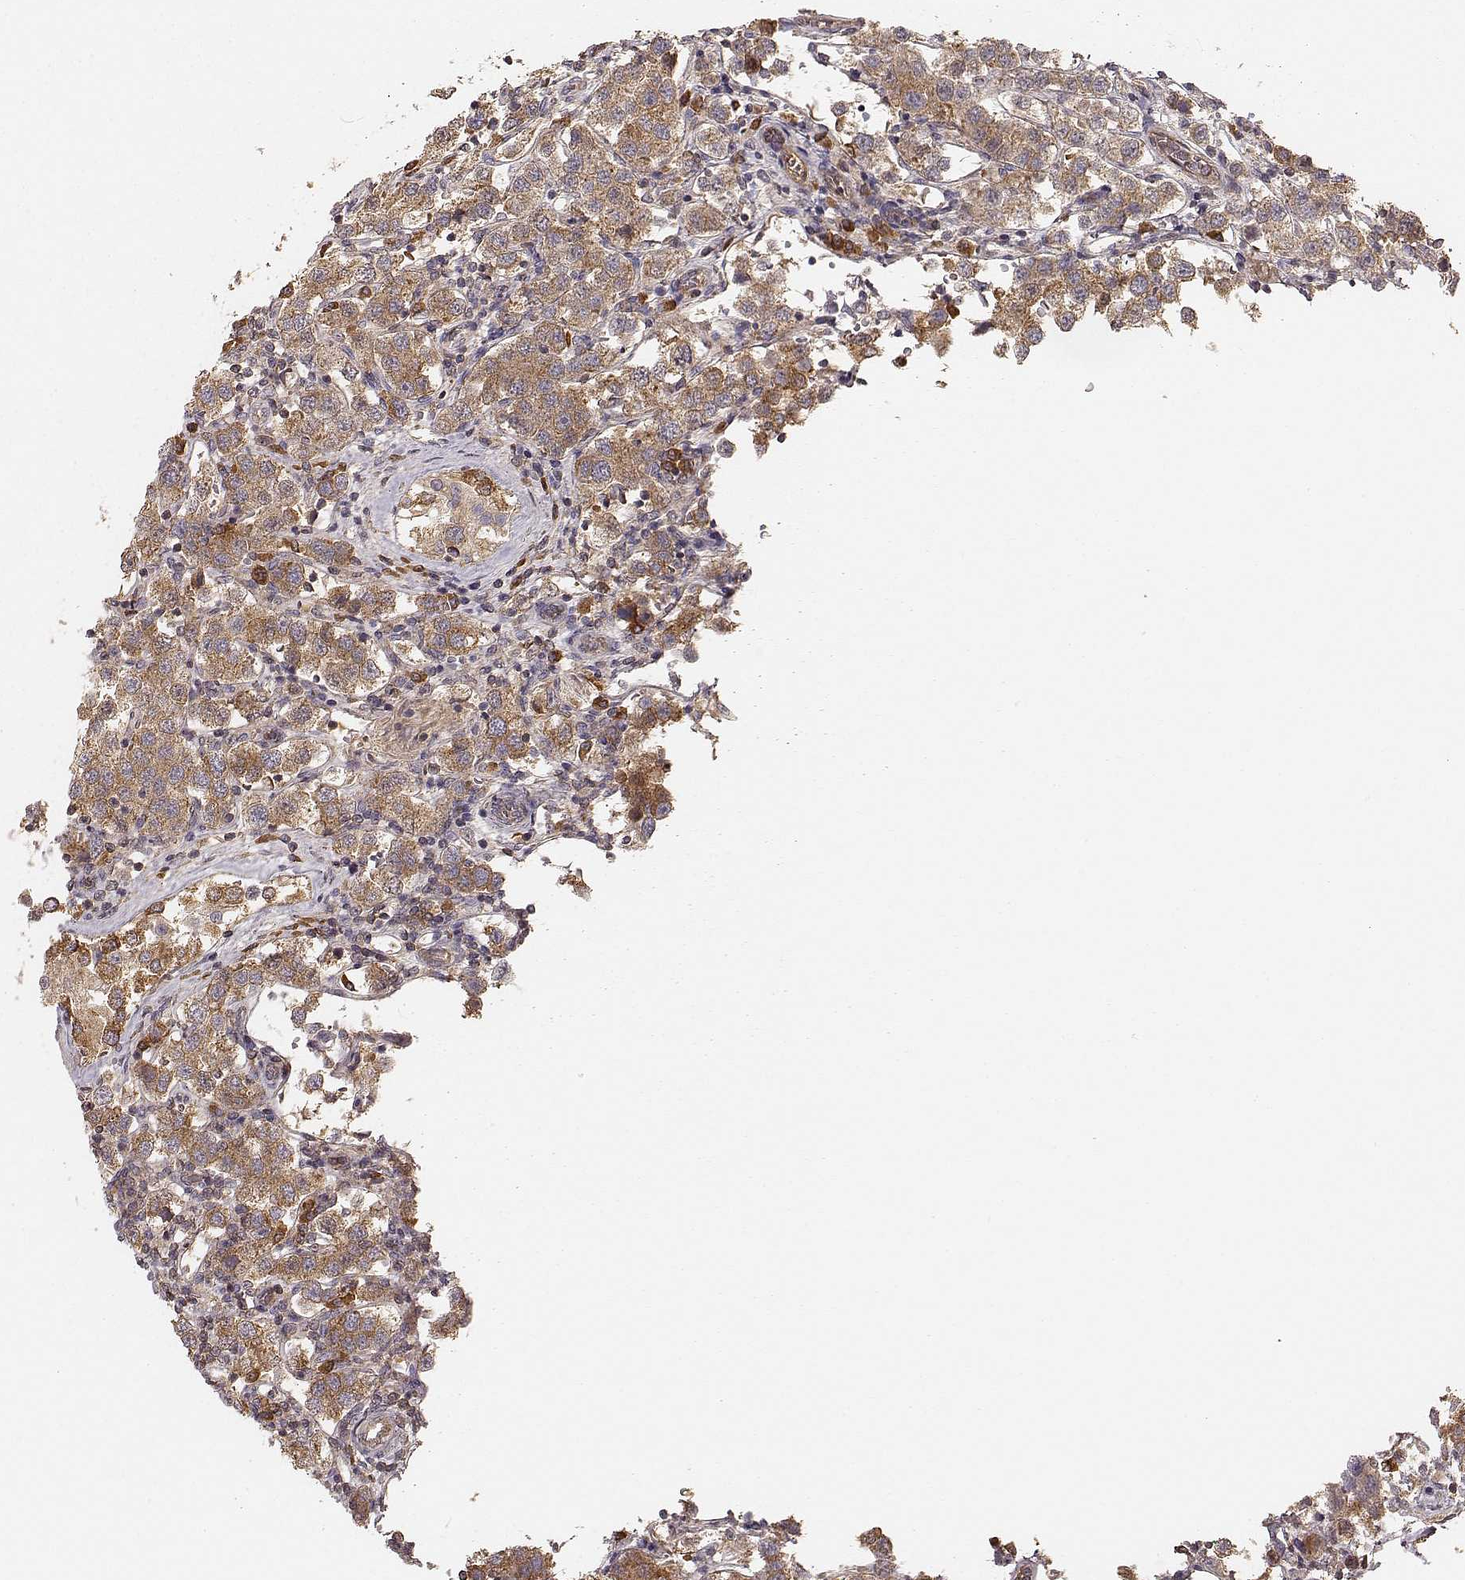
{"staining": {"intensity": "strong", "quantity": ">75%", "location": "cytoplasmic/membranous"}, "tissue": "testis cancer", "cell_type": "Tumor cells", "image_type": "cancer", "snomed": [{"axis": "morphology", "description": "Seminoma, NOS"}, {"axis": "topography", "description": "Testis"}], "caption": "A micrograph of human testis cancer stained for a protein exhibits strong cytoplasmic/membranous brown staining in tumor cells.", "gene": "CARS1", "patient": {"sex": "male", "age": 37}}